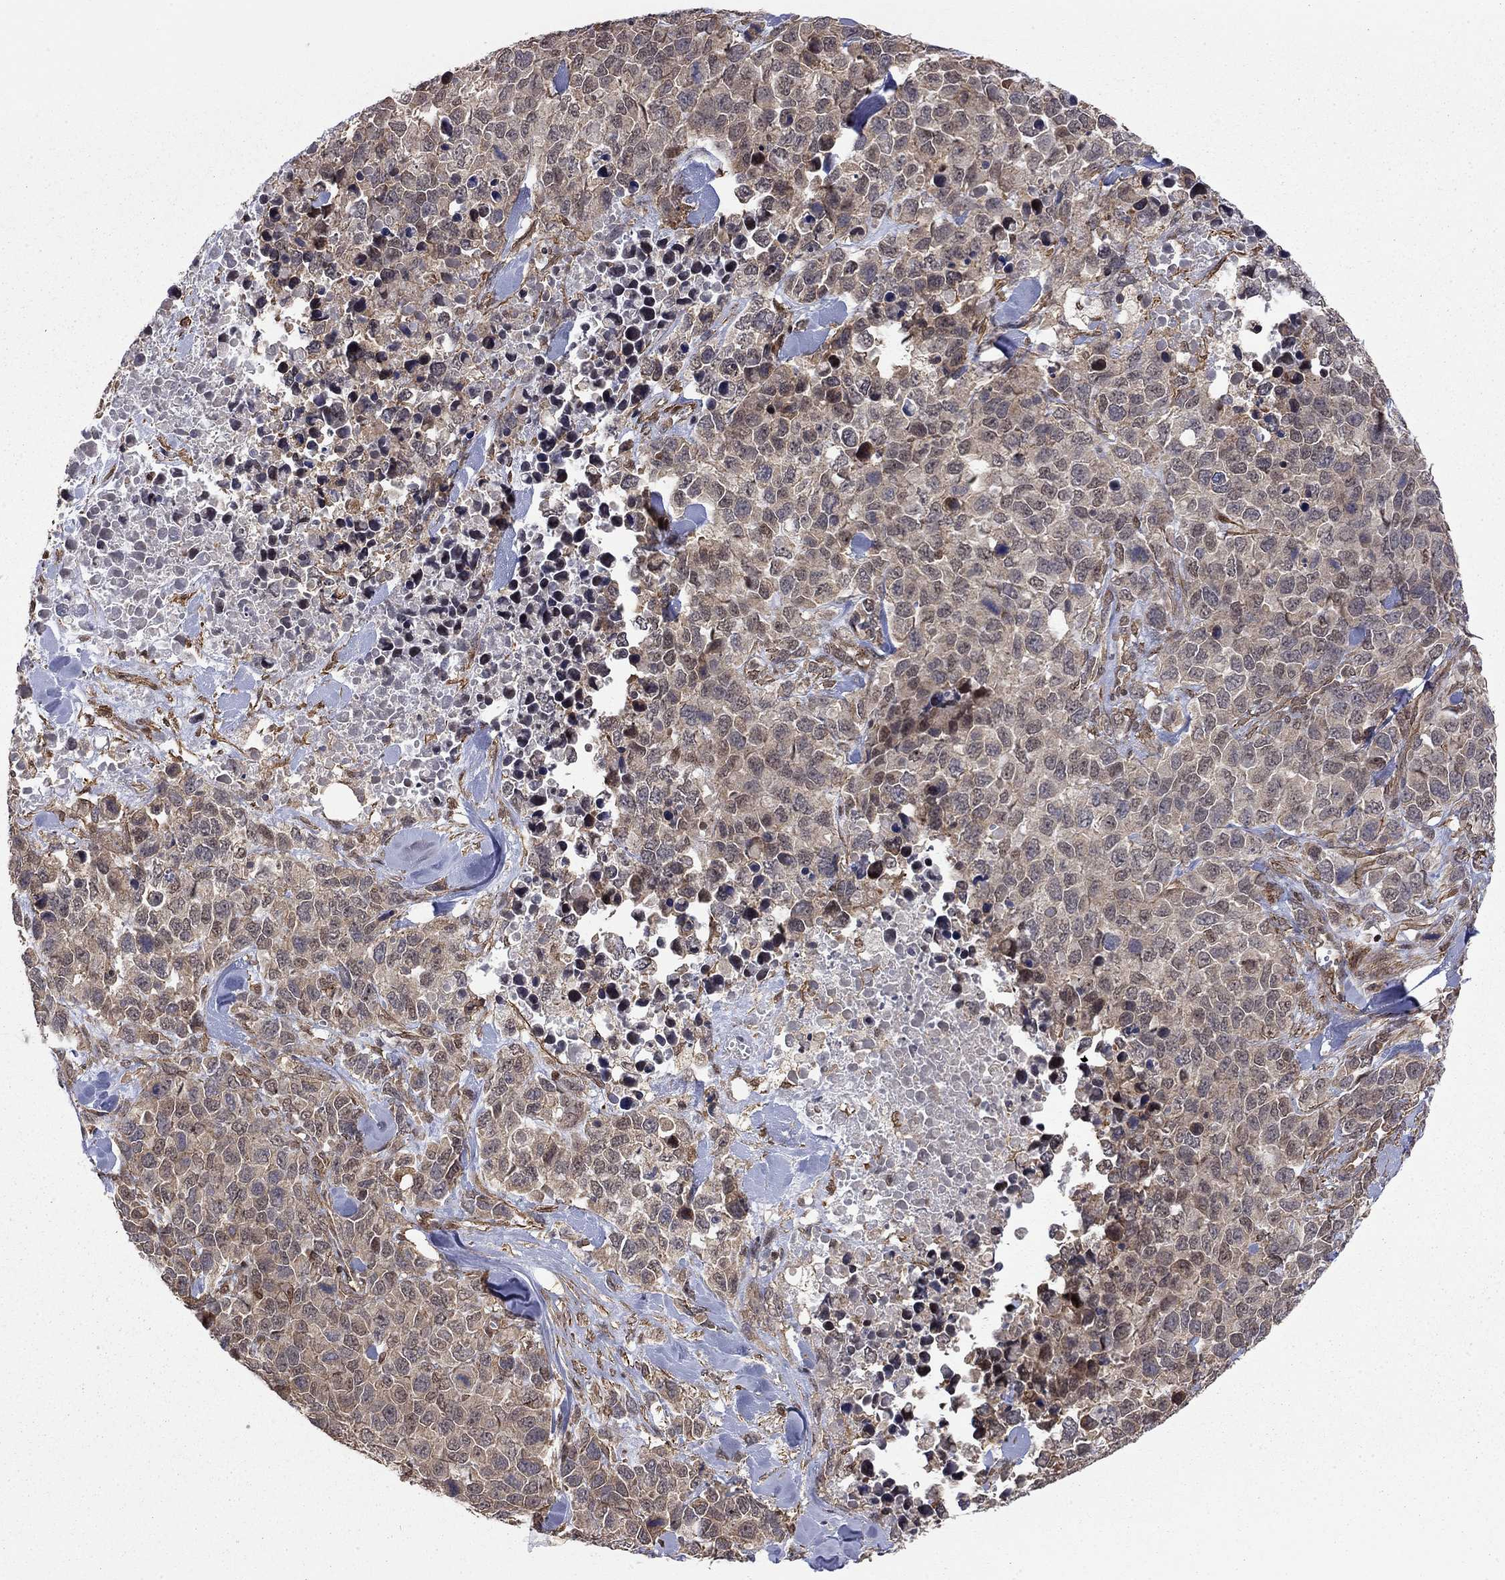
{"staining": {"intensity": "negative", "quantity": "none", "location": "none"}, "tissue": "melanoma", "cell_type": "Tumor cells", "image_type": "cancer", "snomed": [{"axis": "morphology", "description": "Malignant melanoma, Metastatic site"}, {"axis": "topography", "description": "Skin"}], "caption": "This is an immunohistochemistry histopathology image of human malignant melanoma (metastatic site). There is no staining in tumor cells.", "gene": "TDP1", "patient": {"sex": "male", "age": 84}}